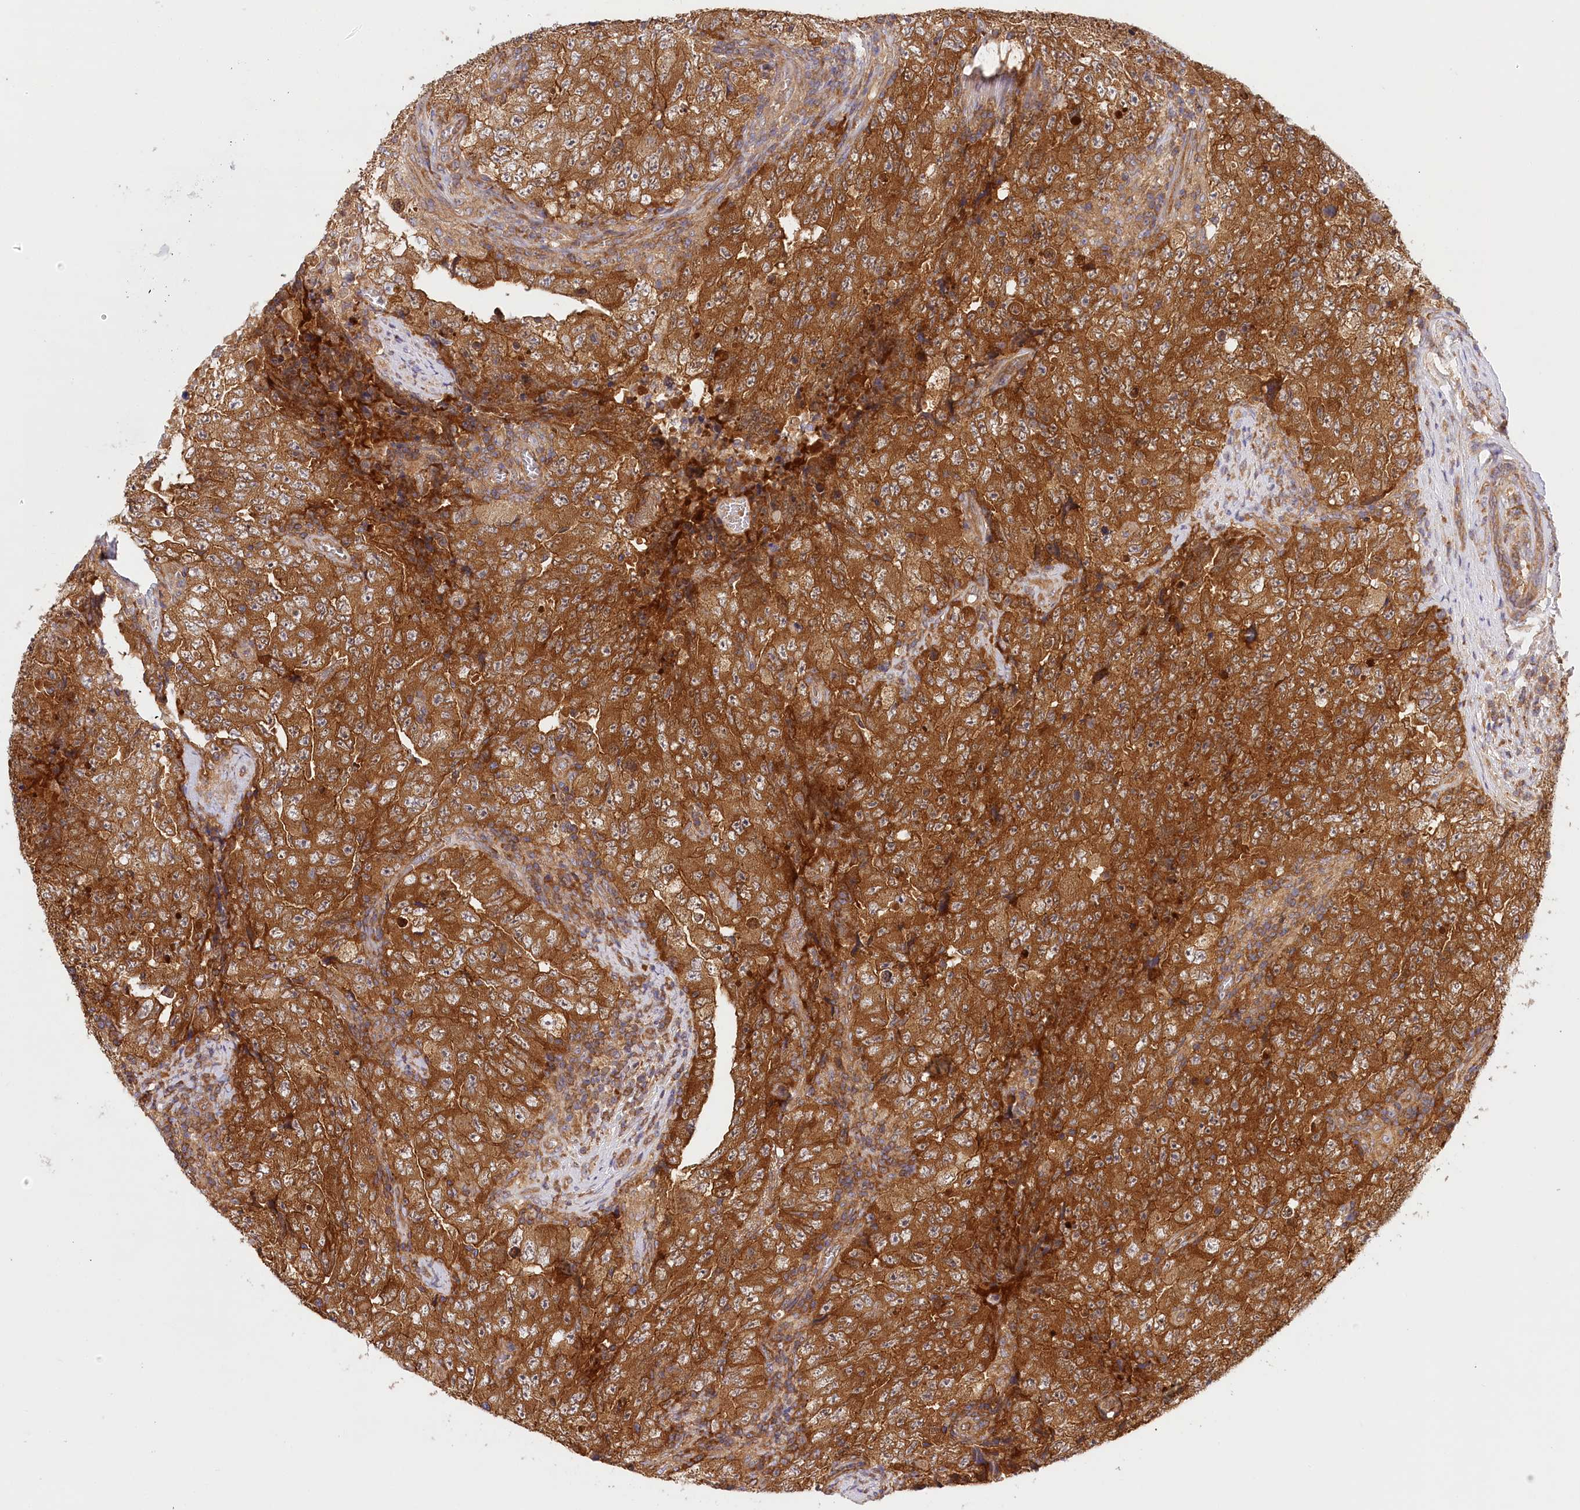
{"staining": {"intensity": "strong", "quantity": ">75%", "location": "cytoplasmic/membranous"}, "tissue": "testis cancer", "cell_type": "Tumor cells", "image_type": "cancer", "snomed": [{"axis": "morphology", "description": "Carcinoma, Embryonal, NOS"}, {"axis": "topography", "description": "Testis"}], "caption": "DAB (3,3'-diaminobenzidine) immunohistochemical staining of testis cancer exhibits strong cytoplasmic/membranous protein positivity in approximately >75% of tumor cells. (IHC, brightfield microscopy, high magnification).", "gene": "UMPS", "patient": {"sex": "male", "age": 26}}